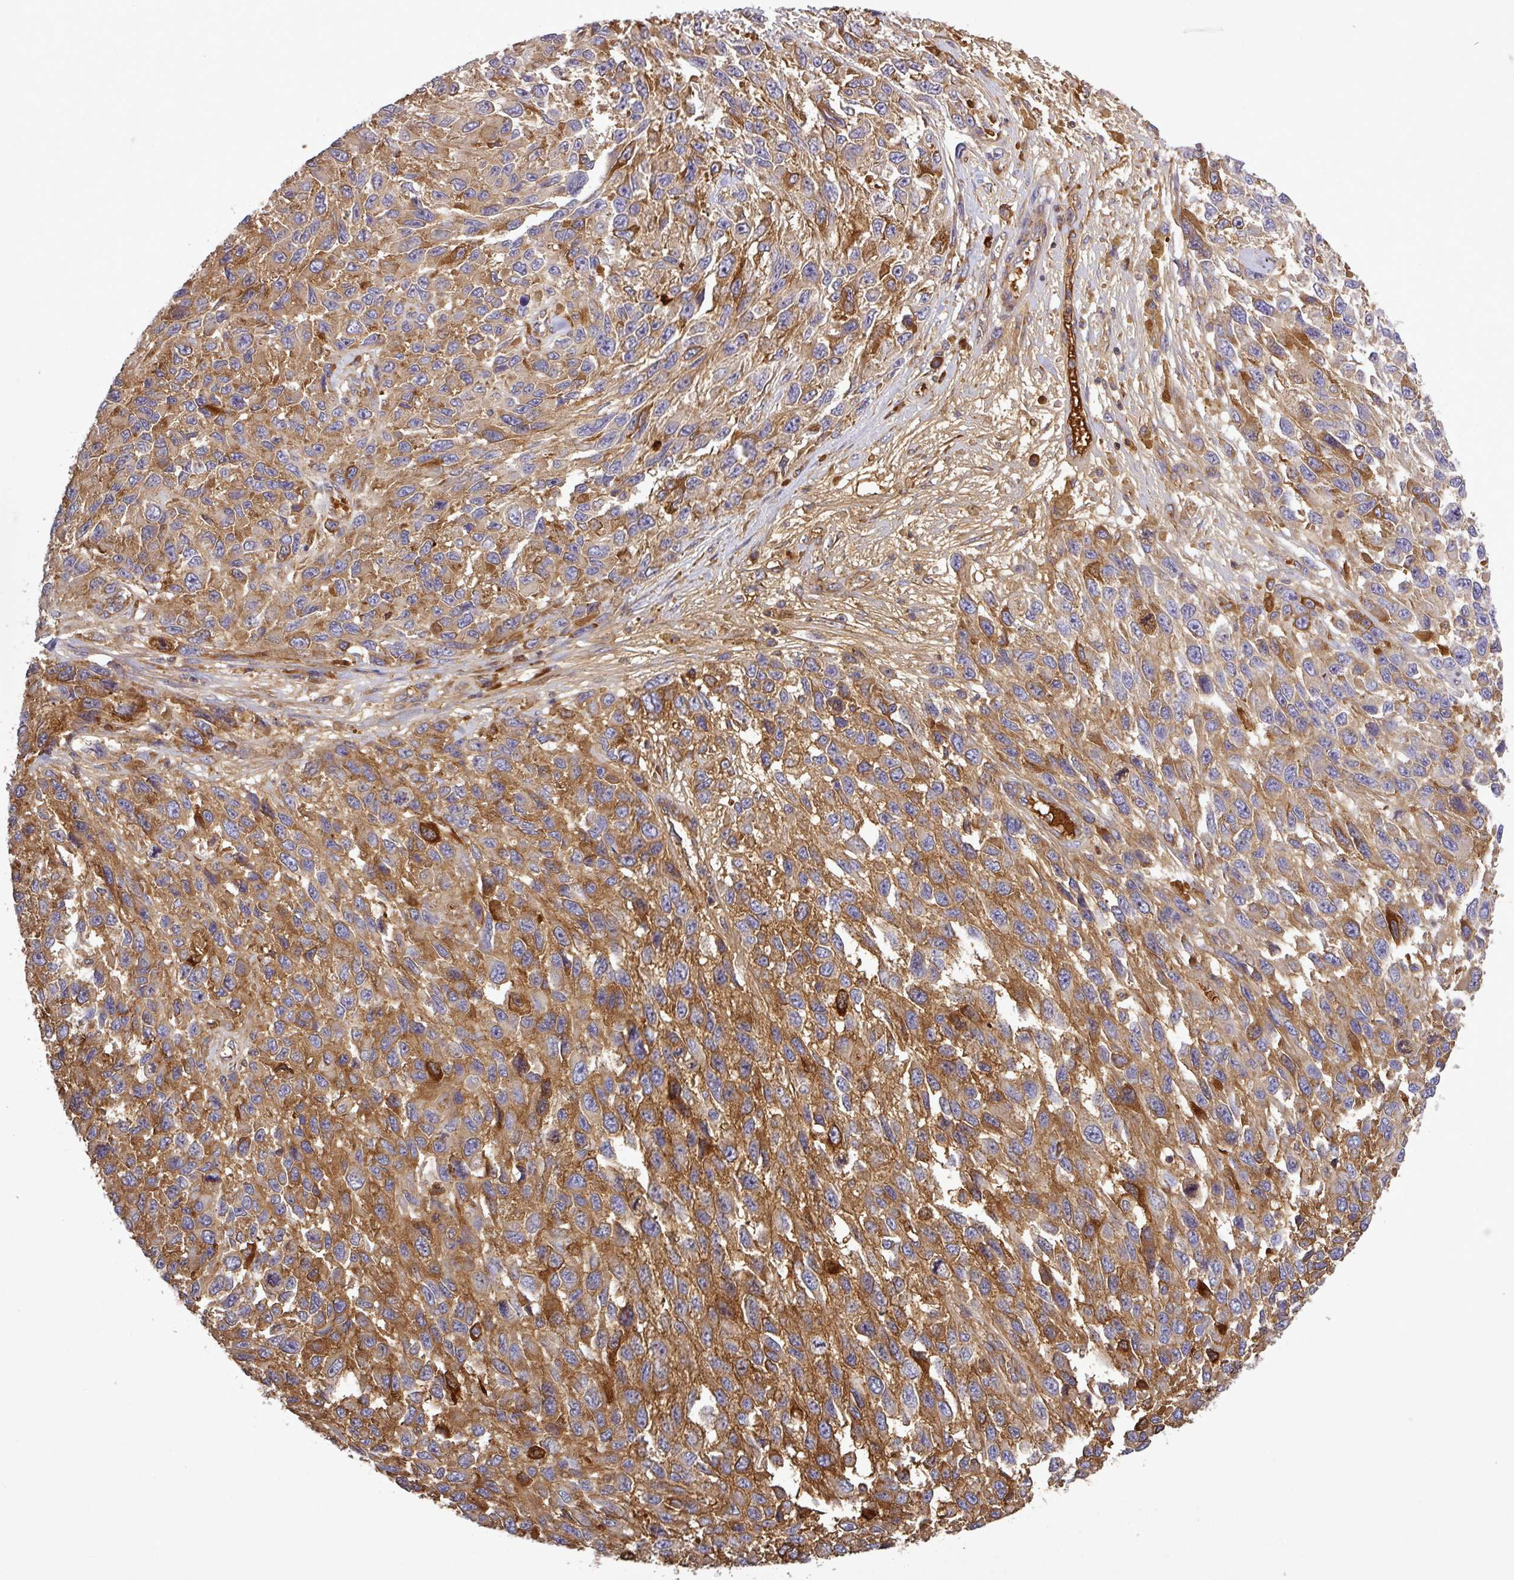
{"staining": {"intensity": "moderate", "quantity": ">75%", "location": "cytoplasmic/membranous"}, "tissue": "melanoma", "cell_type": "Tumor cells", "image_type": "cancer", "snomed": [{"axis": "morphology", "description": "Malignant melanoma, NOS"}, {"axis": "topography", "description": "Skin"}], "caption": "Protein expression analysis of human malignant melanoma reveals moderate cytoplasmic/membranous expression in approximately >75% of tumor cells.", "gene": "LRRC74B", "patient": {"sex": "female", "age": 96}}